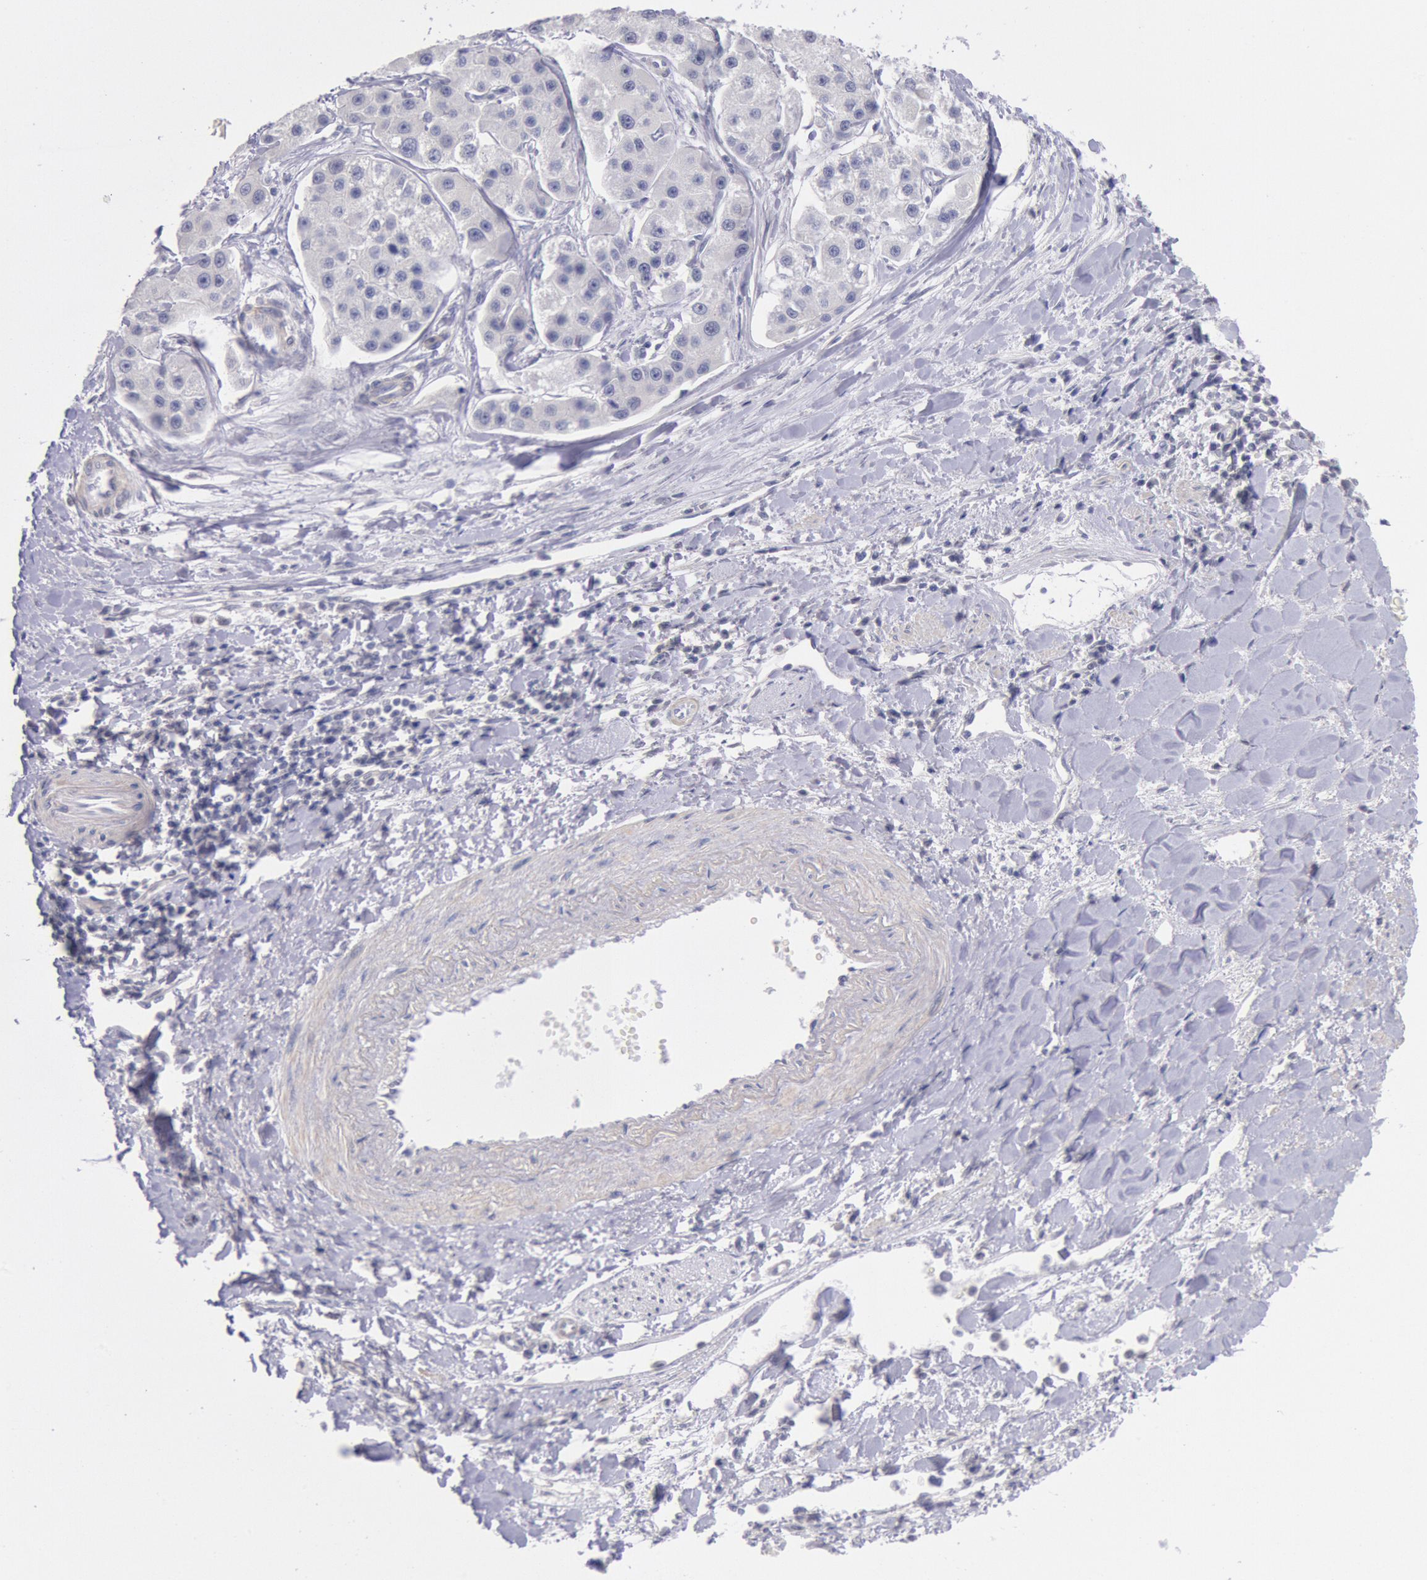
{"staining": {"intensity": "negative", "quantity": "none", "location": "none"}, "tissue": "liver cancer", "cell_type": "Tumor cells", "image_type": "cancer", "snomed": [{"axis": "morphology", "description": "Carcinoma, Hepatocellular, NOS"}, {"axis": "topography", "description": "Liver"}], "caption": "IHC image of neoplastic tissue: hepatocellular carcinoma (liver) stained with DAB (3,3'-diaminobenzidine) displays no significant protein expression in tumor cells. The staining was performed using DAB (3,3'-diaminobenzidine) to visualize the protein expression in brown, while the nuclei were stained in blue with hematoxylin (Magnification: 20x).", "gene": "MYH7", "patient": {"sex": "female", "age": 85}}